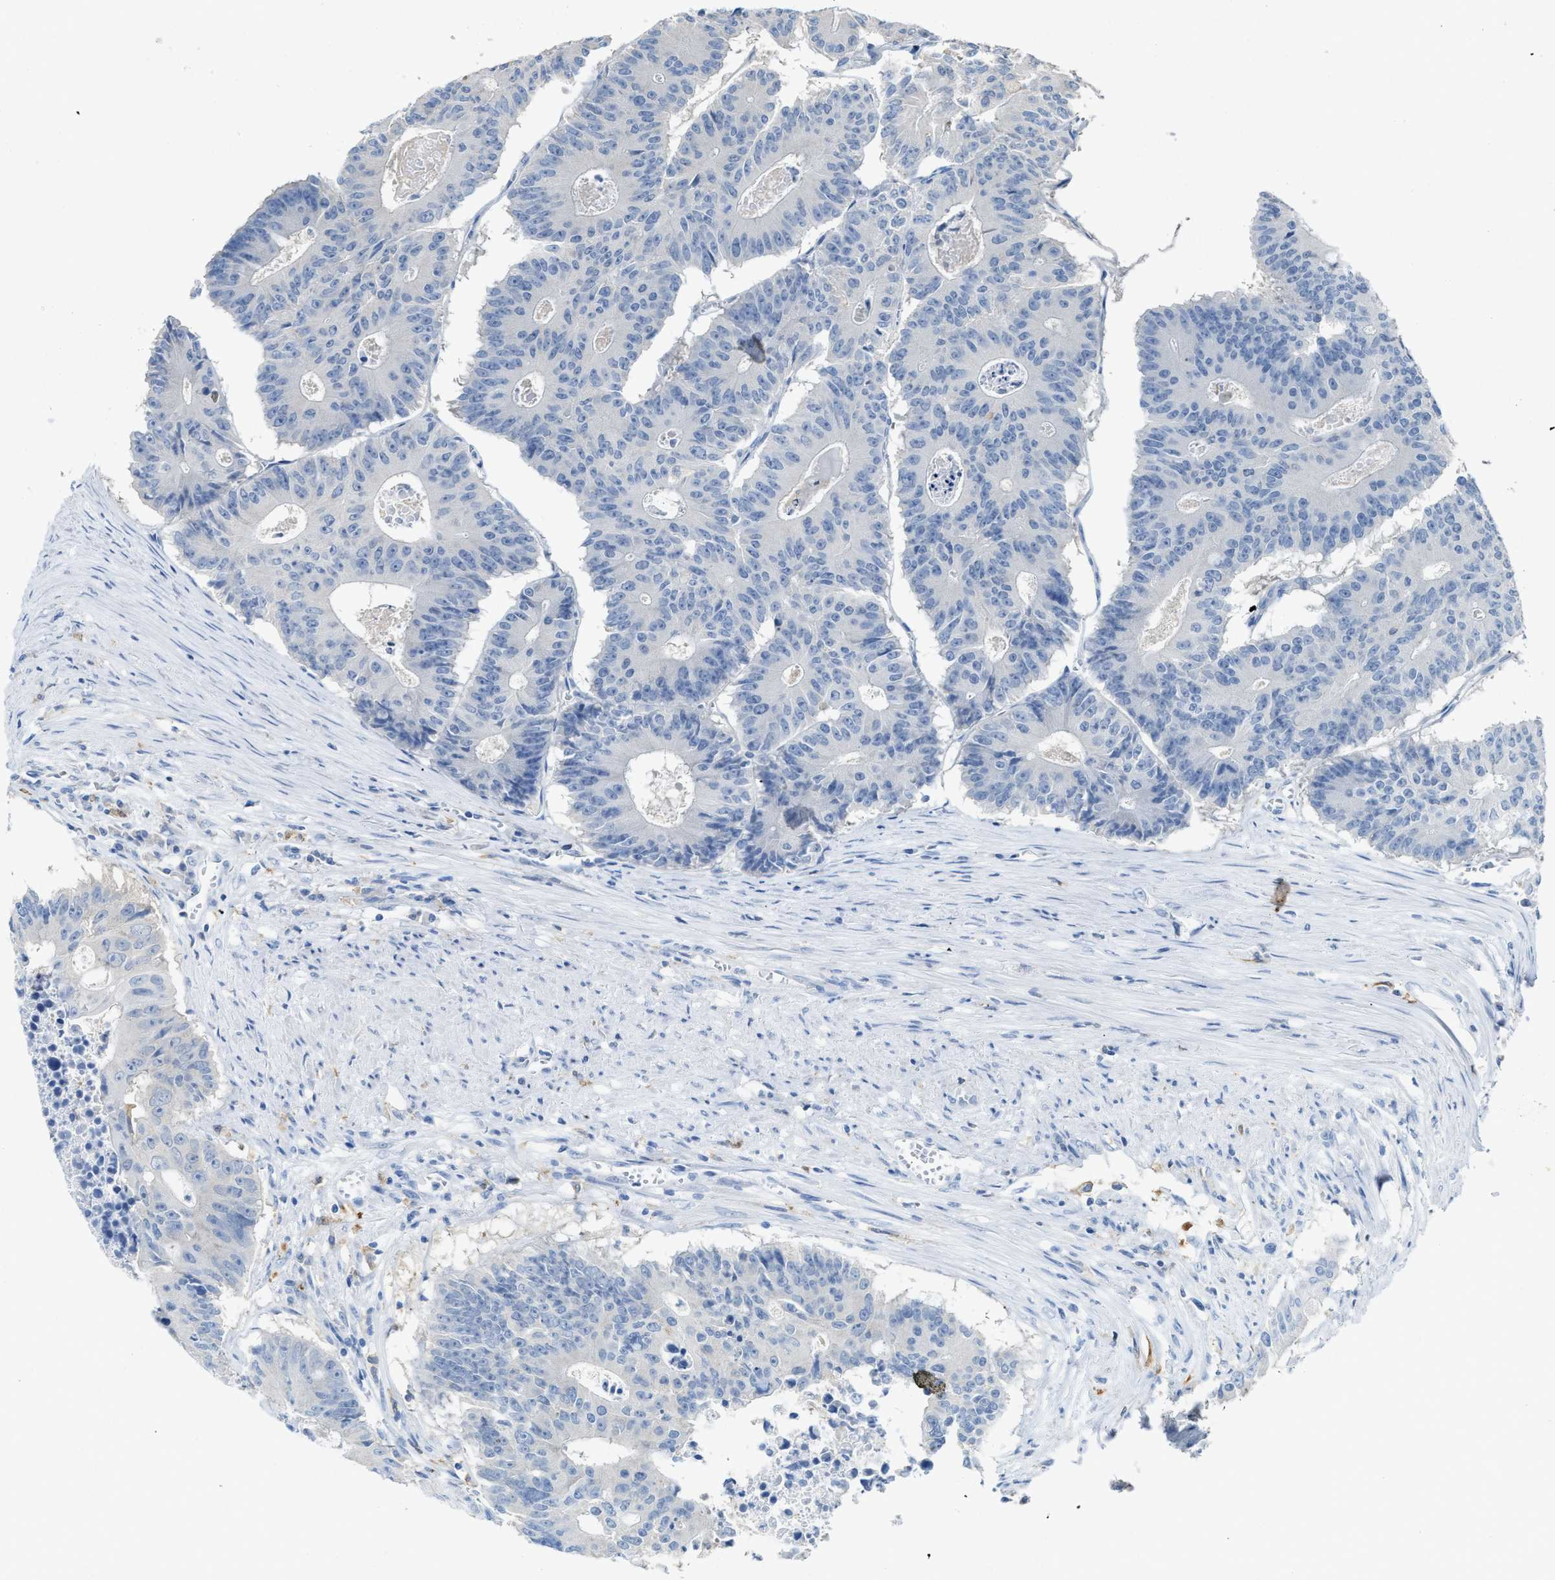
{"staining": {"intensity": "negative", "quantity": "none", "location": "none"}, "tissue": "colorectal cancer", "cell_type": "Tumor cells", "image_type": "cancer", "snomed": [{"axis": "morphology", "description": "Adenocarcinoma, NOS"}, {"axis": "topography", "description": "Colon"}], "caption": "Image shows no significant protein expression in tumor cells of adenocarcinoma (colorectal).", "gene": "GCN1", "patient": {"sex": "male", "age": 87}}